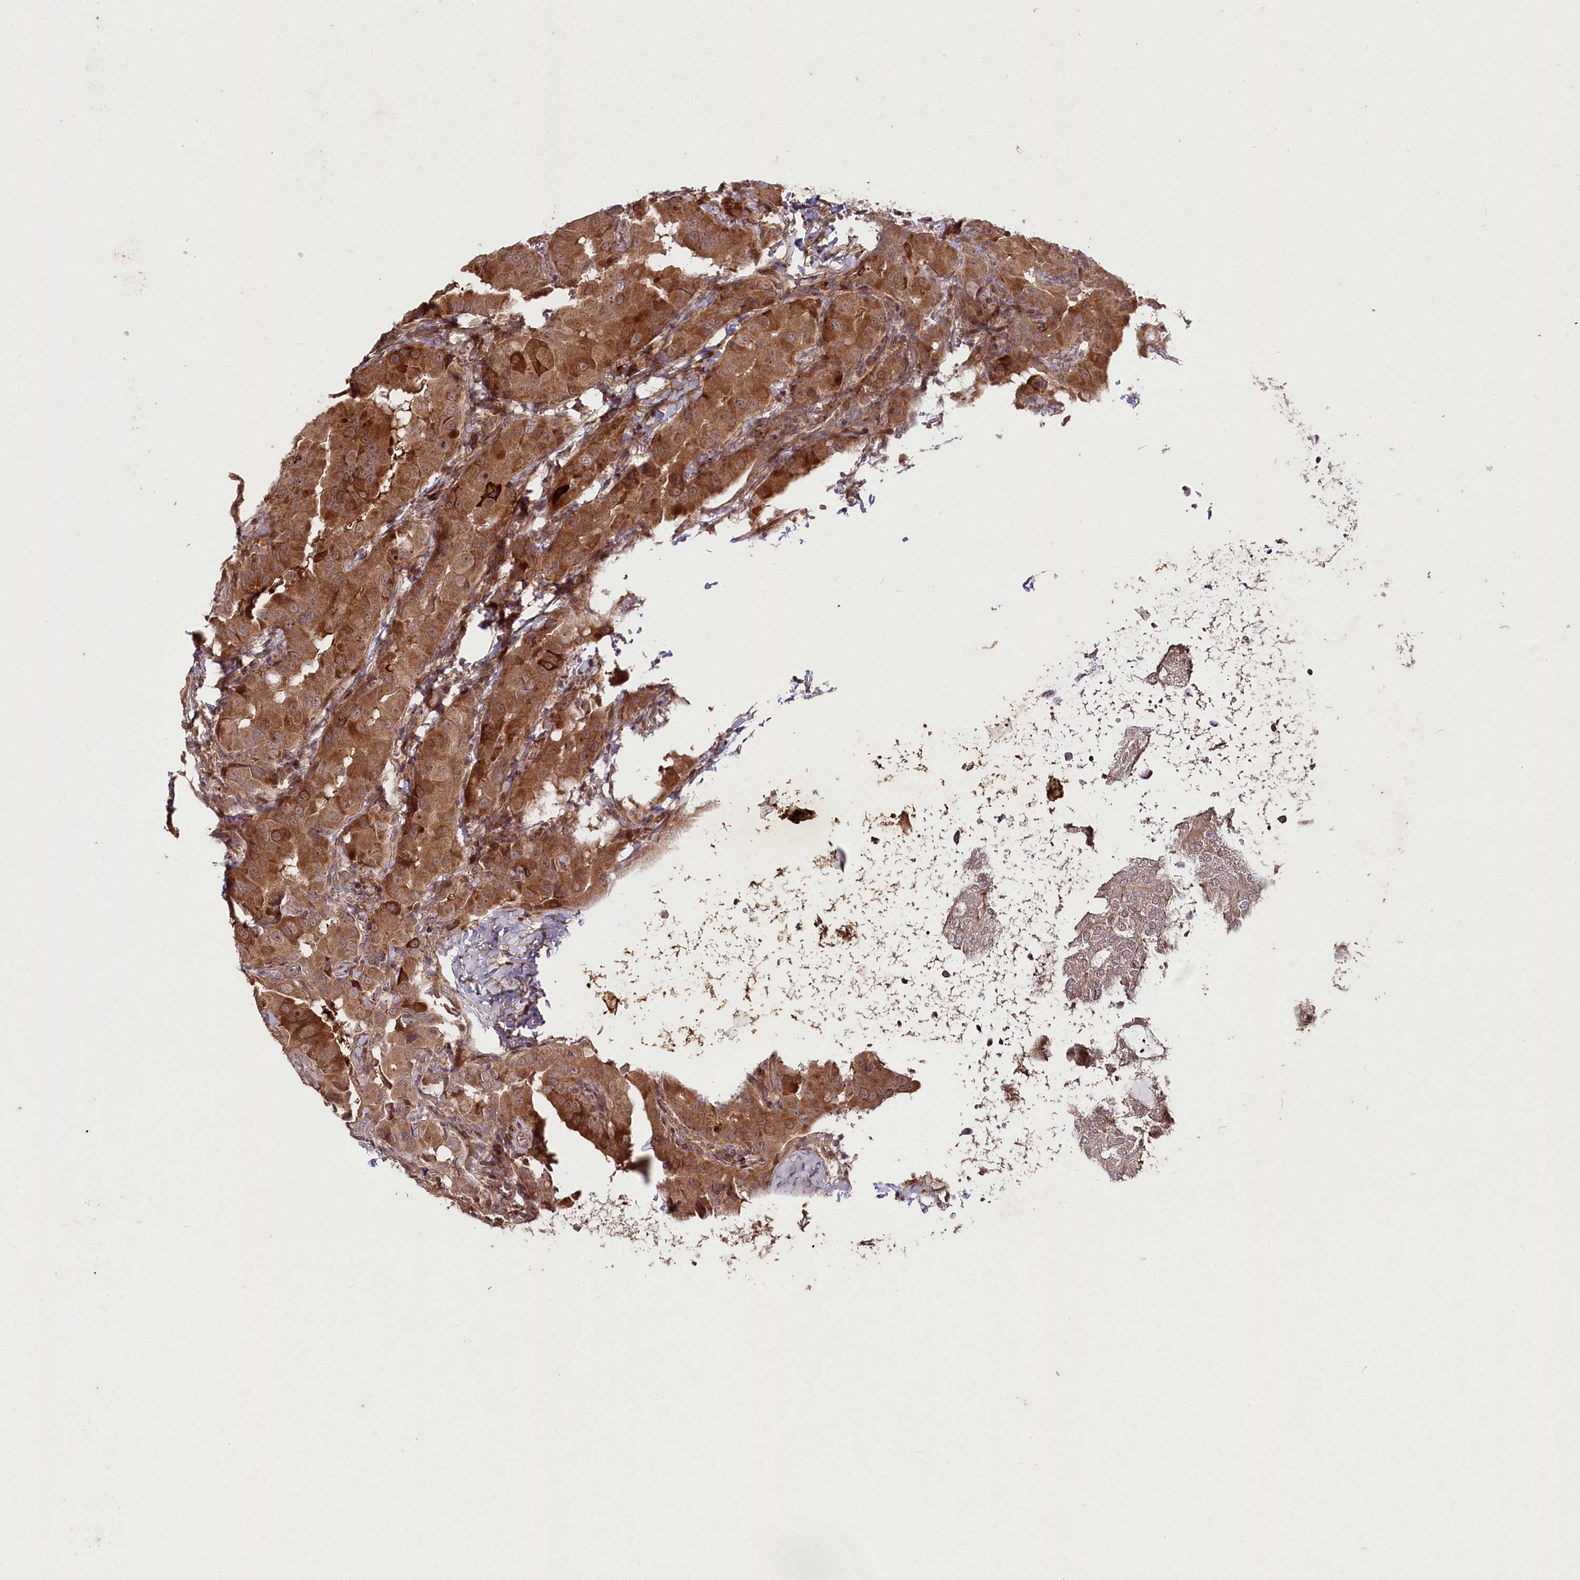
{"staining": {"intensity": "strong", "quantity": ">75%", "location": "cytoplasmic/membranous"}, "tissue": "thyroid cancer", "cell_type": "Tumor cells", "image_type": "cancer", "snomed": [{"axis": "morphology", "description": "Papillary adenocarcinoma, NOS"}, {"axis": "topography", "description": "Thyroid gland"}], "caption": "Protein analysis of thyroid cancer tissue demonstrates strong cytoplasmic/membranous staining in about >75% of tumor cells. (DAB (3,3'-diaminobenzidine) IHC, brown staining for protein, blue staining for nuclei).", "gene": "PHLDB1", "patient": {"sex": "male", "age": 33}}